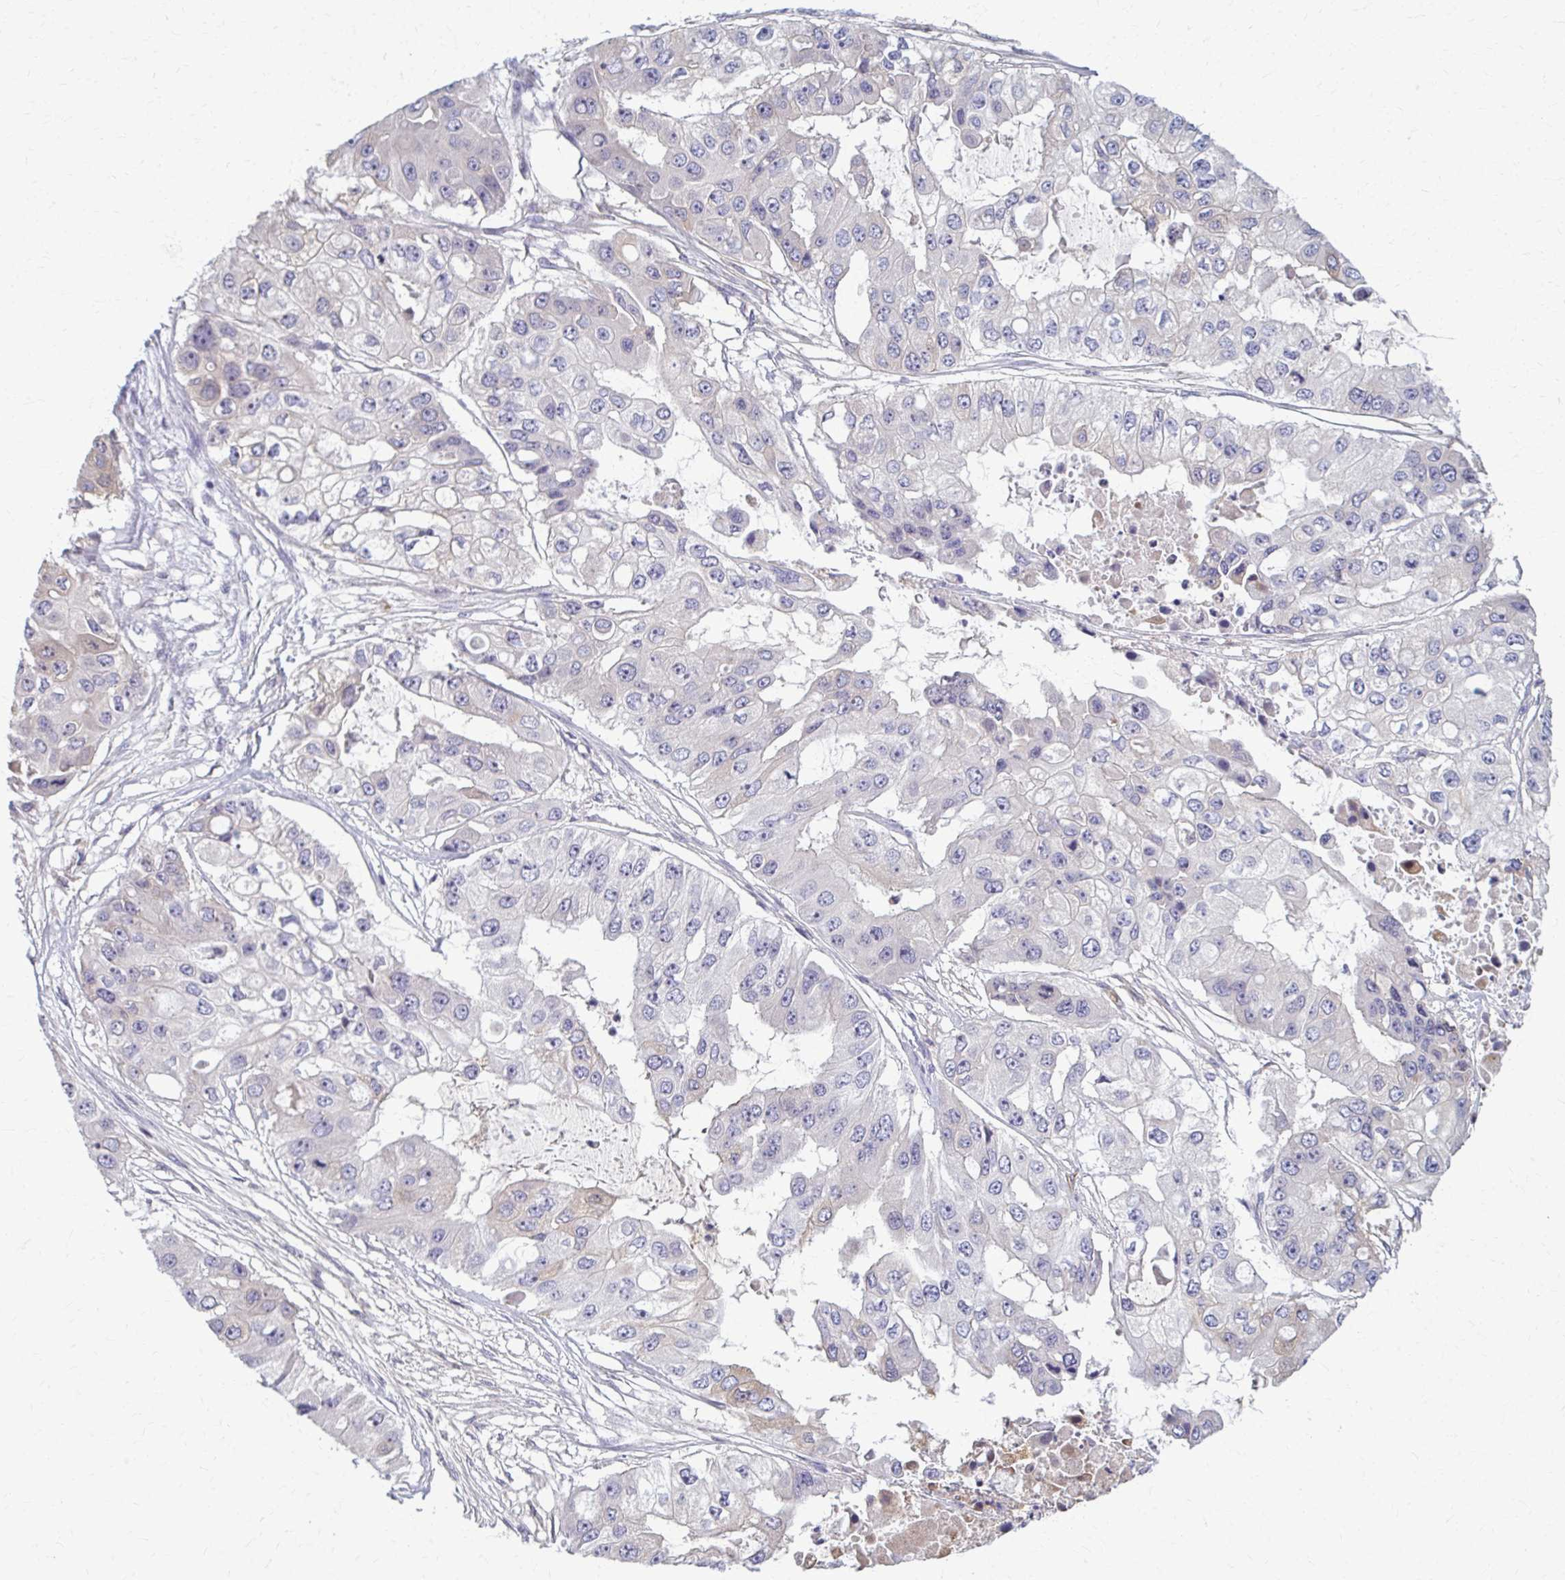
{"staining": {"intensity": "negative", "quantity": "none", "location": "none"}, "tissue": "ovarian cancer", "cell_type": "Tumor cells", "image_type": "cancer", "snomed": [{"axis": "morphology", "description": "Cystadenocarcinoma, serous, NOS"}, {"axis": "topography", "description": "Ovary"}], "caption": "DAB (3,3'-diaminobenzidine) immunohistochemical staining of ovarian serous cystadenocarcinoma reveals no significant positivity in tumor cells.", "gene": "MCRIP2", "patient": {"sex": "female", "age": 56}}